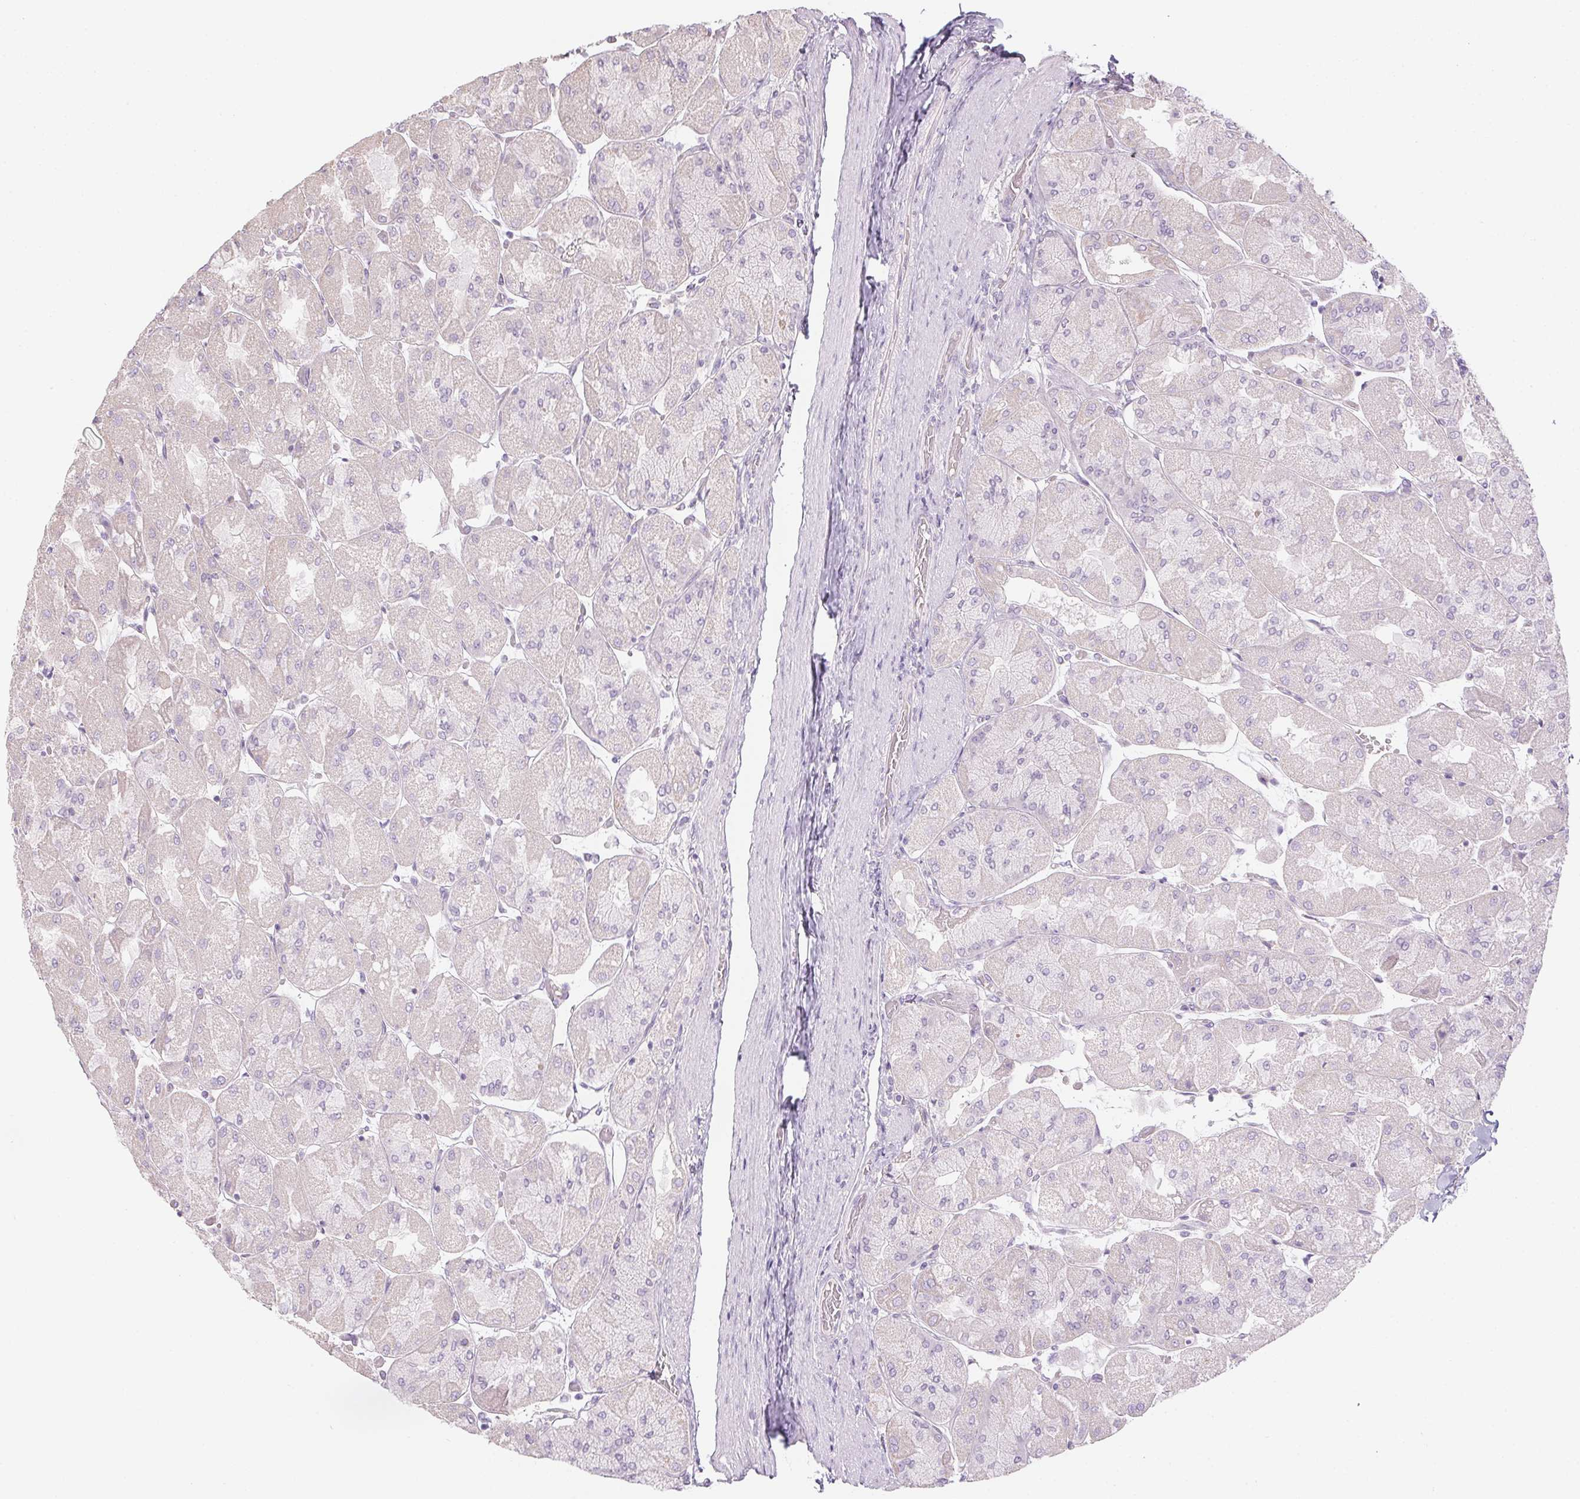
{"staining": {"intensity": "weak", "quantity": "<25%", "location": "cytoplasmic/membranous"}, "tissue": "stomach", "cell_type": "Glandular cells", "image_type": "normal", "snomed": [{"axis": "morphology", "description": "Normal tissue, NOS"}, {"axis": "topography", "description": "Stomach"}], "caption": "This is an immunohistochemistry image of normal stomach. There is no positivity in glandular cells.", "gene": "CTCFL", "patient": {"sex": "female", "age": 61}}